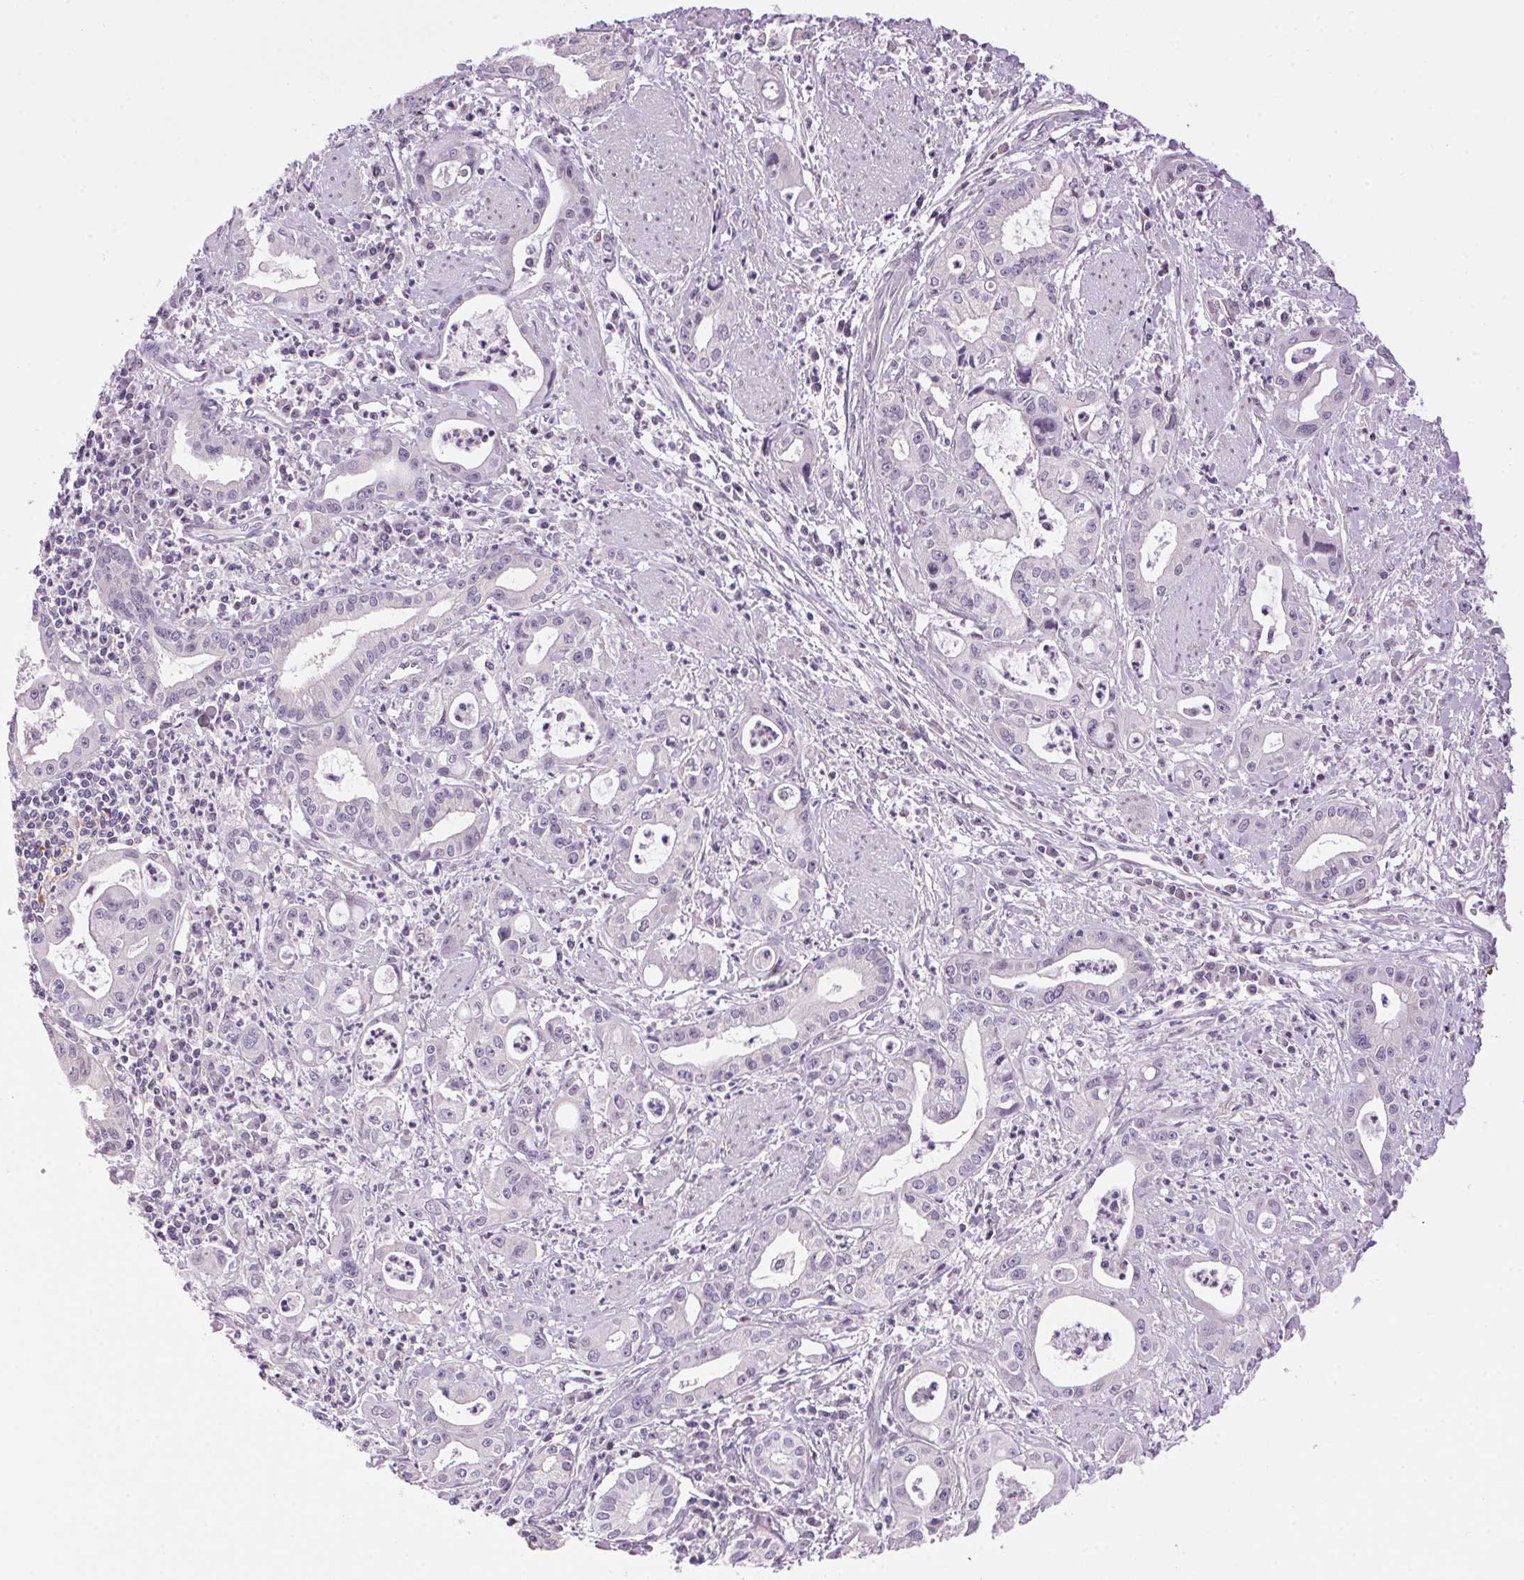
{"staining": {"intensity": "negative", "quantity": "none", "location": "none"}, "tissue": "pancreatic cancer", "cell_type": "Tumor cells", "image_type": "cancer", "snomed": [{"axis": "morphology", "description": "Adenocarcinoma, NOS"}, {"axis": "topography", "description": "Pancreas"}], "caption": "Protein analysis of pancreatic adenocarcinoma displays no significant staining in tumor cells.", "gene": "SMIM13", "patient": {"sex": "male", "age": 72}}